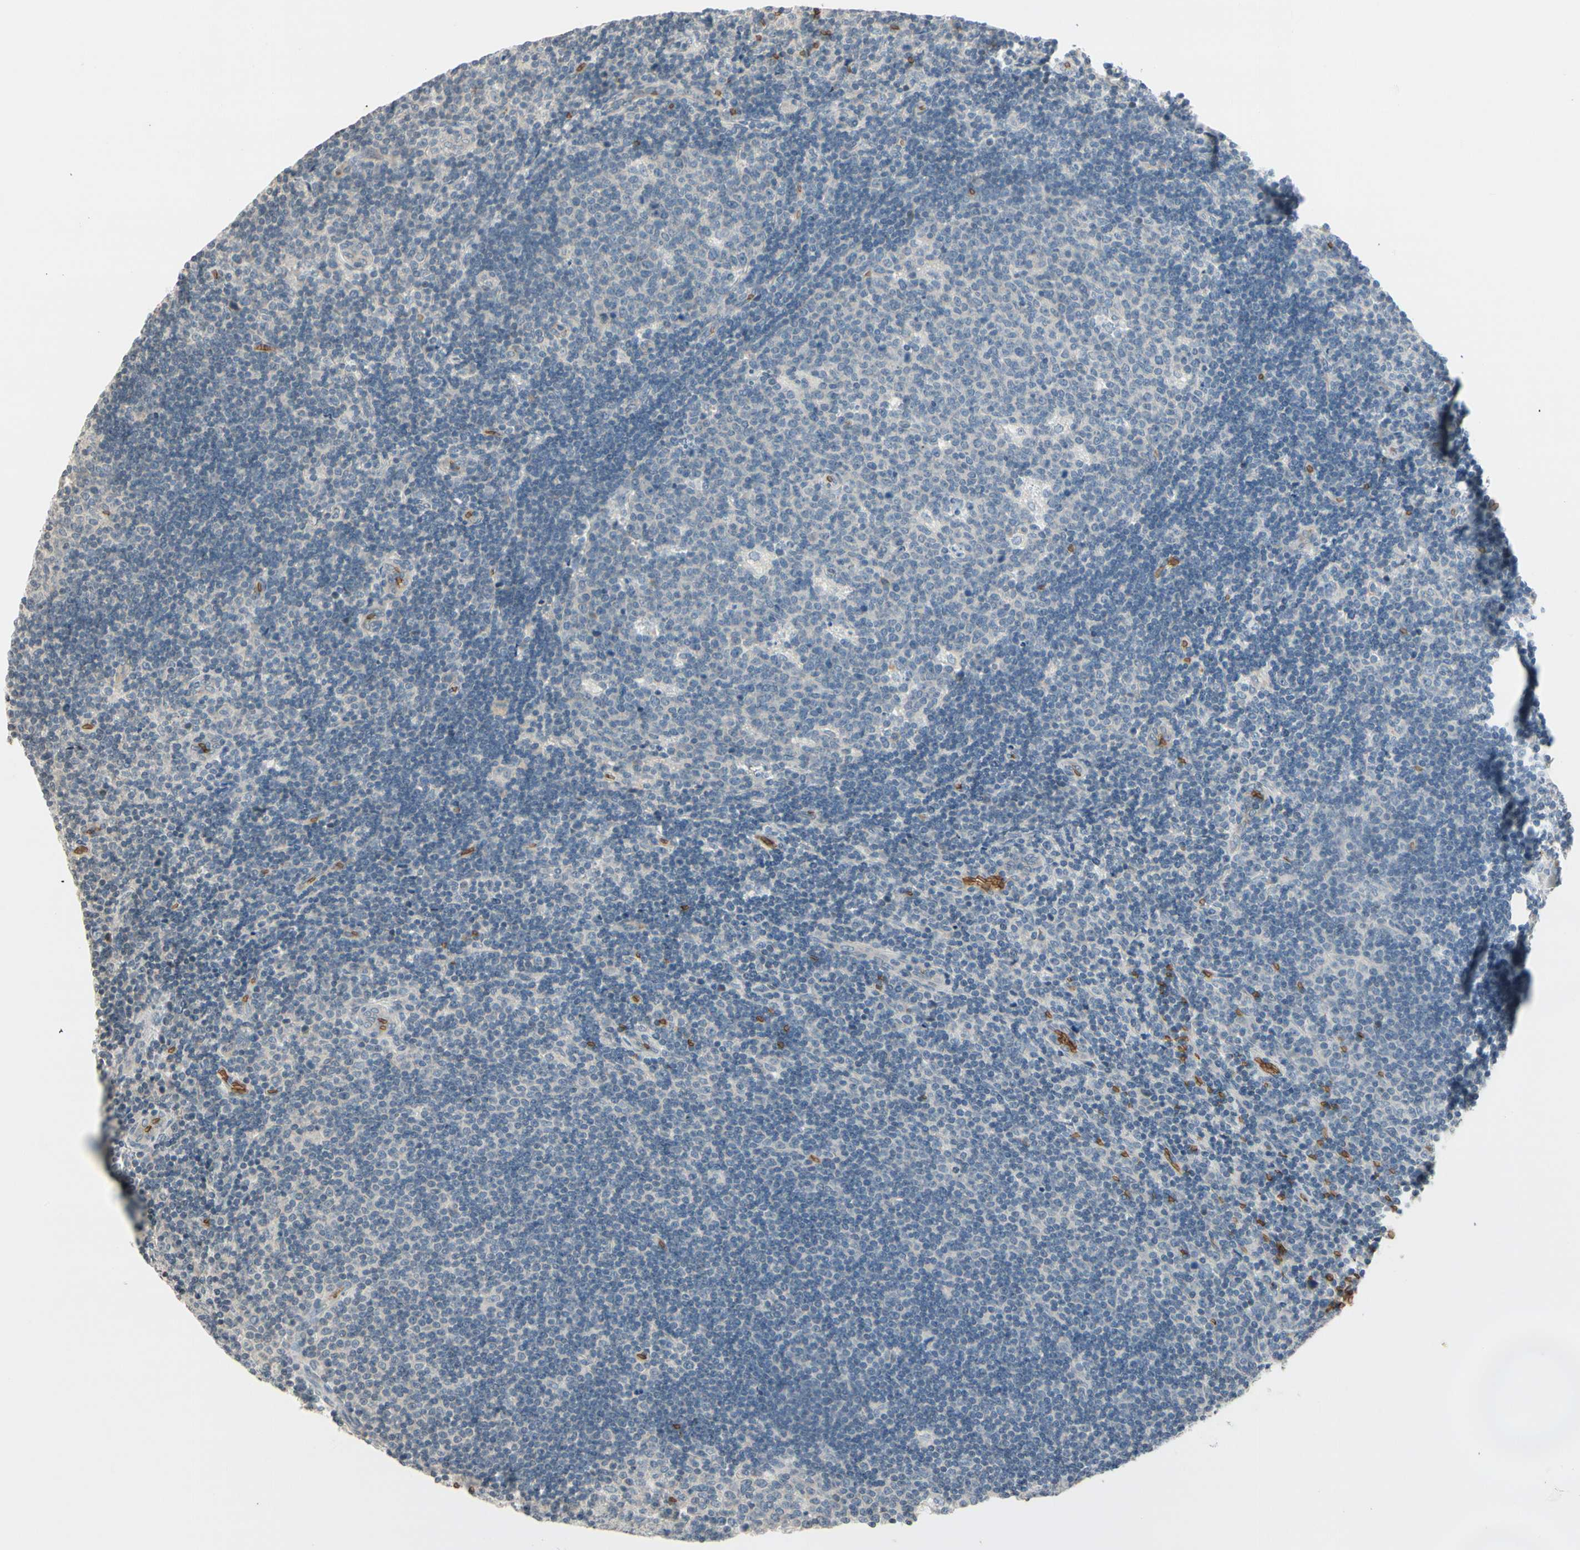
{"staining": {"intensity": "negative", "quantity": "none", "location": "none"}, "tissue": "lymph node", "cell_type": "Germinal center cells", "image_type": "normal", "snomed": [{"axis": "morphology", "description": "Normal tissue, NOS"}, {"axis": "topography", "description": "Lymph node"}, {"axis": "topography", "description": "Salivary gland"}], "caption": "High power microscopy micrograph of an immunohistochemistry (IHC) micrograph of normal lymph node, revealing no significant positivity in germinal center cells. The staining was performed using DAB to visualize the protein expression in brown, while the nuclei were stained in blue with hematoxylin (Magnification: 20x).", "gene": "GYPC", "patient": {"sex": "male", "age": 8}}